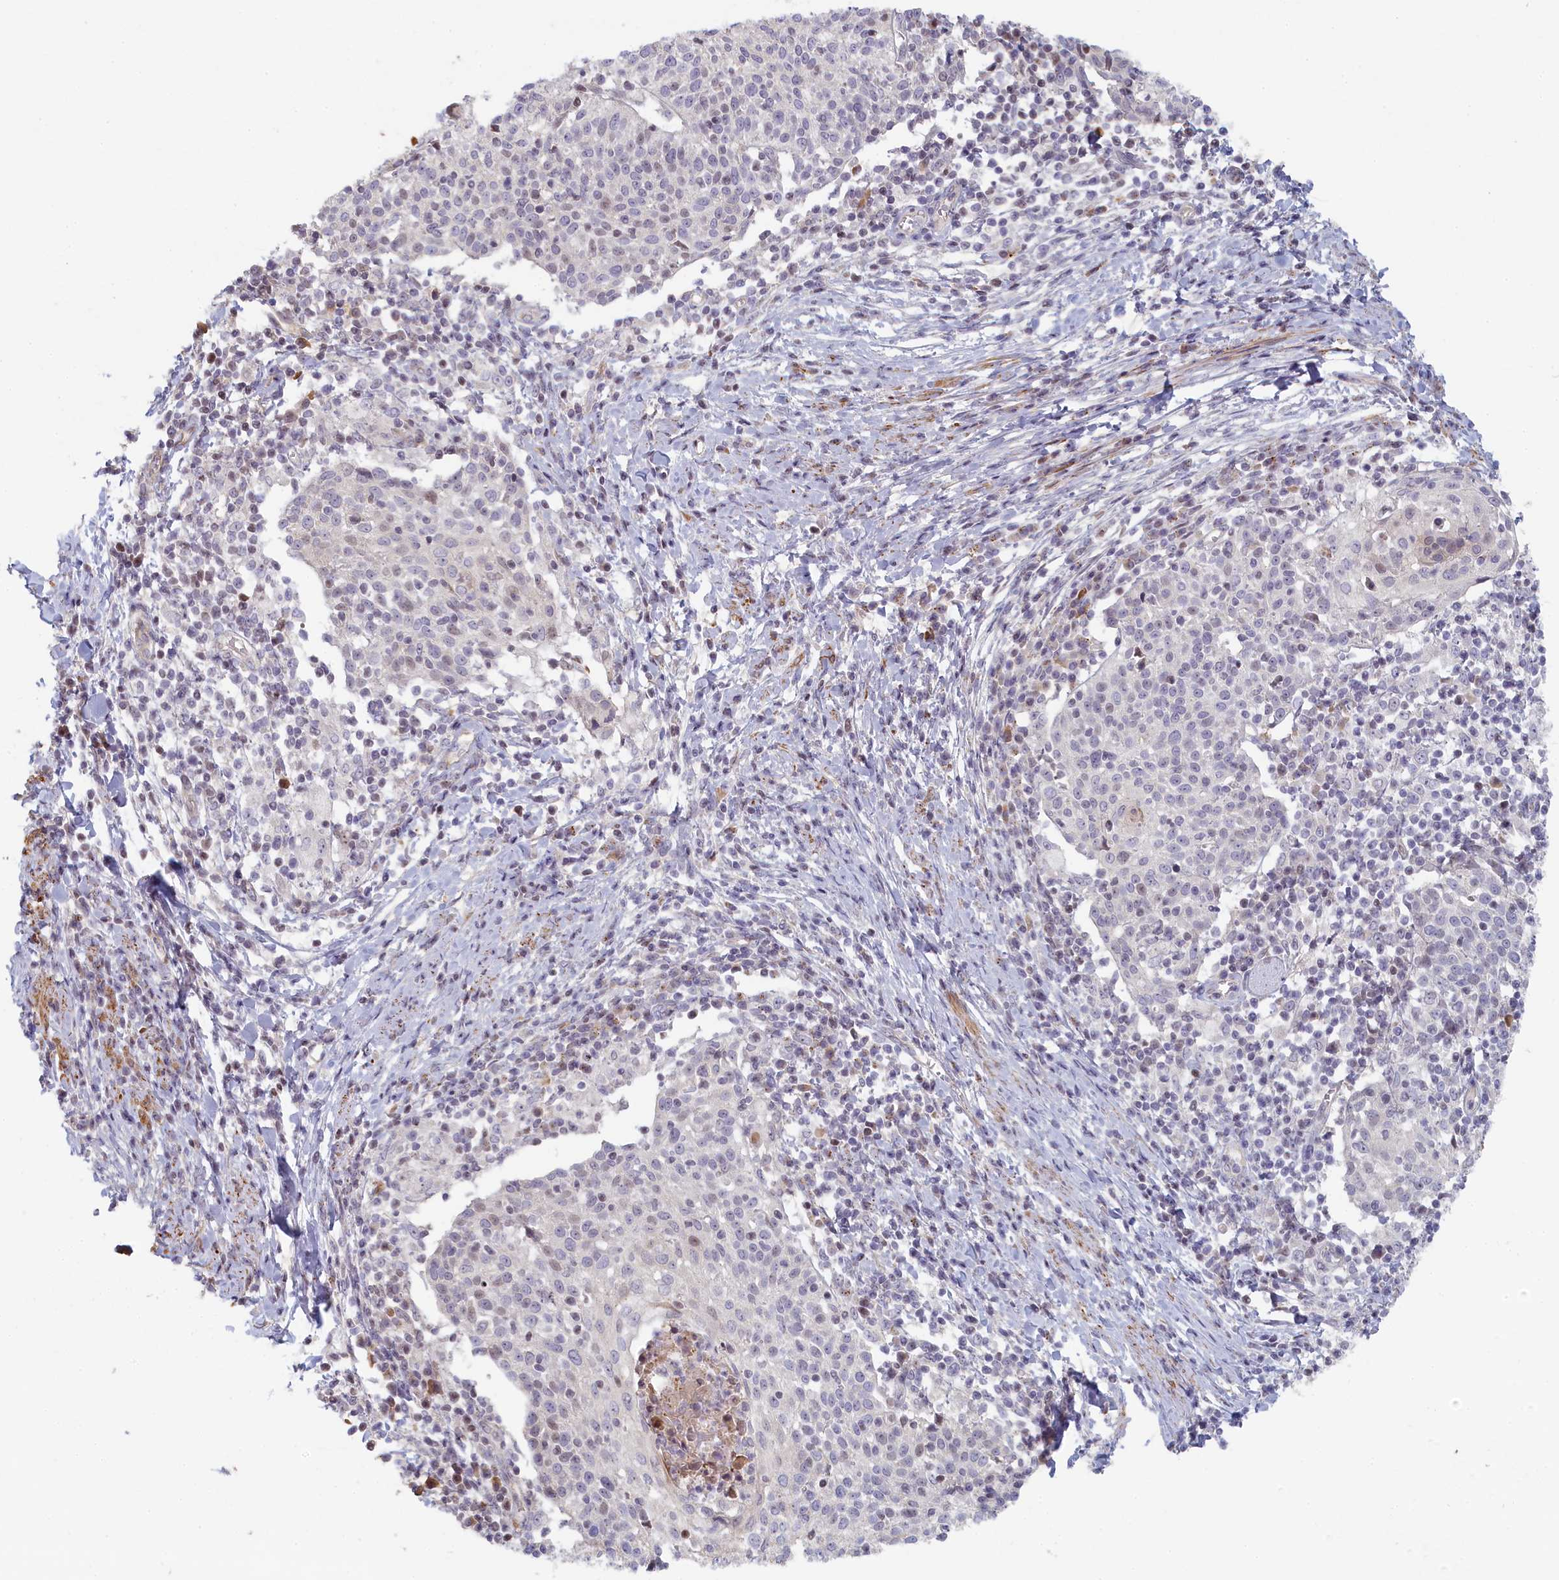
{"staining": {"intensity": "negative", "quantity": "none", "location": "none"}, "tissue": "cervical cancer", "cell_type": "Tumor cells", "image_type": "cancer", "snomed": [{"axis": "morphology", "description": "Squamous cell carcinoma, NOS"}, {"axis": "topography", "description": "Cervix"}], "caption": "Photomicrograph shows no protein expression in tumor cells of cervical squamous cell carcinoma tissue. The staining was performed using DAB (3,3'-diaminobenzidine) to visualize the protein expression in brown, while the nuclei were stained in blue with hematoxylin (Magnification: 20x).", "gene": "INTS4", "patient": {"sex": "female", "age": 52}}